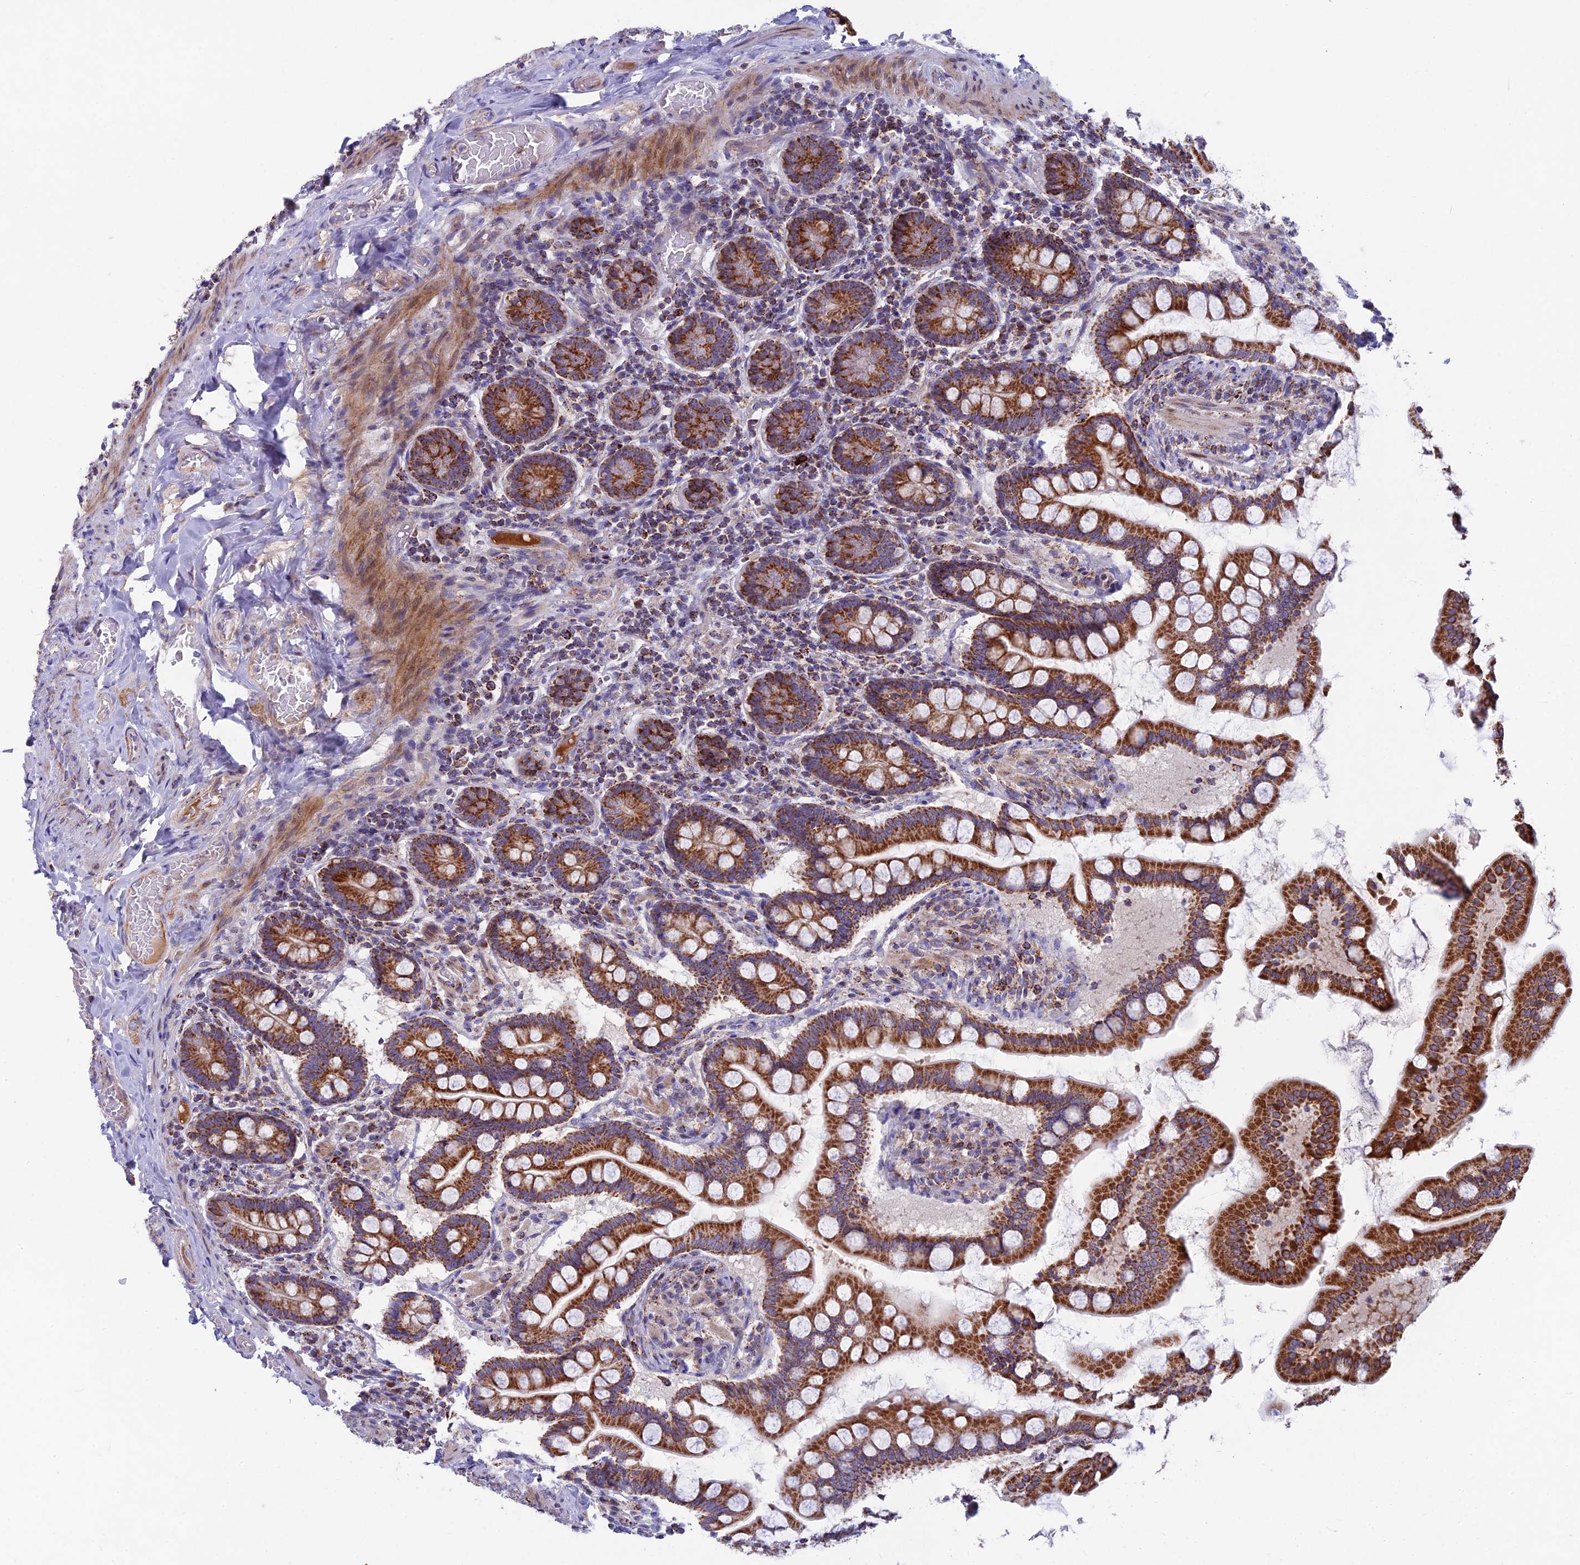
{"staining": {"intensity": "strong", "quantity": ">75%", "location": "cytoplasmic/membranous"}, "tissue": "small intestine", "cell_type": "Glandular cells", "image_type": "normal", "snomed": [{"axis": "morphology", "description": "Normal tissue, NOS"}, {"axis": "topography", "description": "Small intestine"}], "caption": "High-power microscopy captured an IHC micrograph of benign small intestine, revealing strong cytoplasmic/membranous staining in about >75% of glandular cells.", "gene": "CS", "patient": {"sex": "male", "age": 41}}